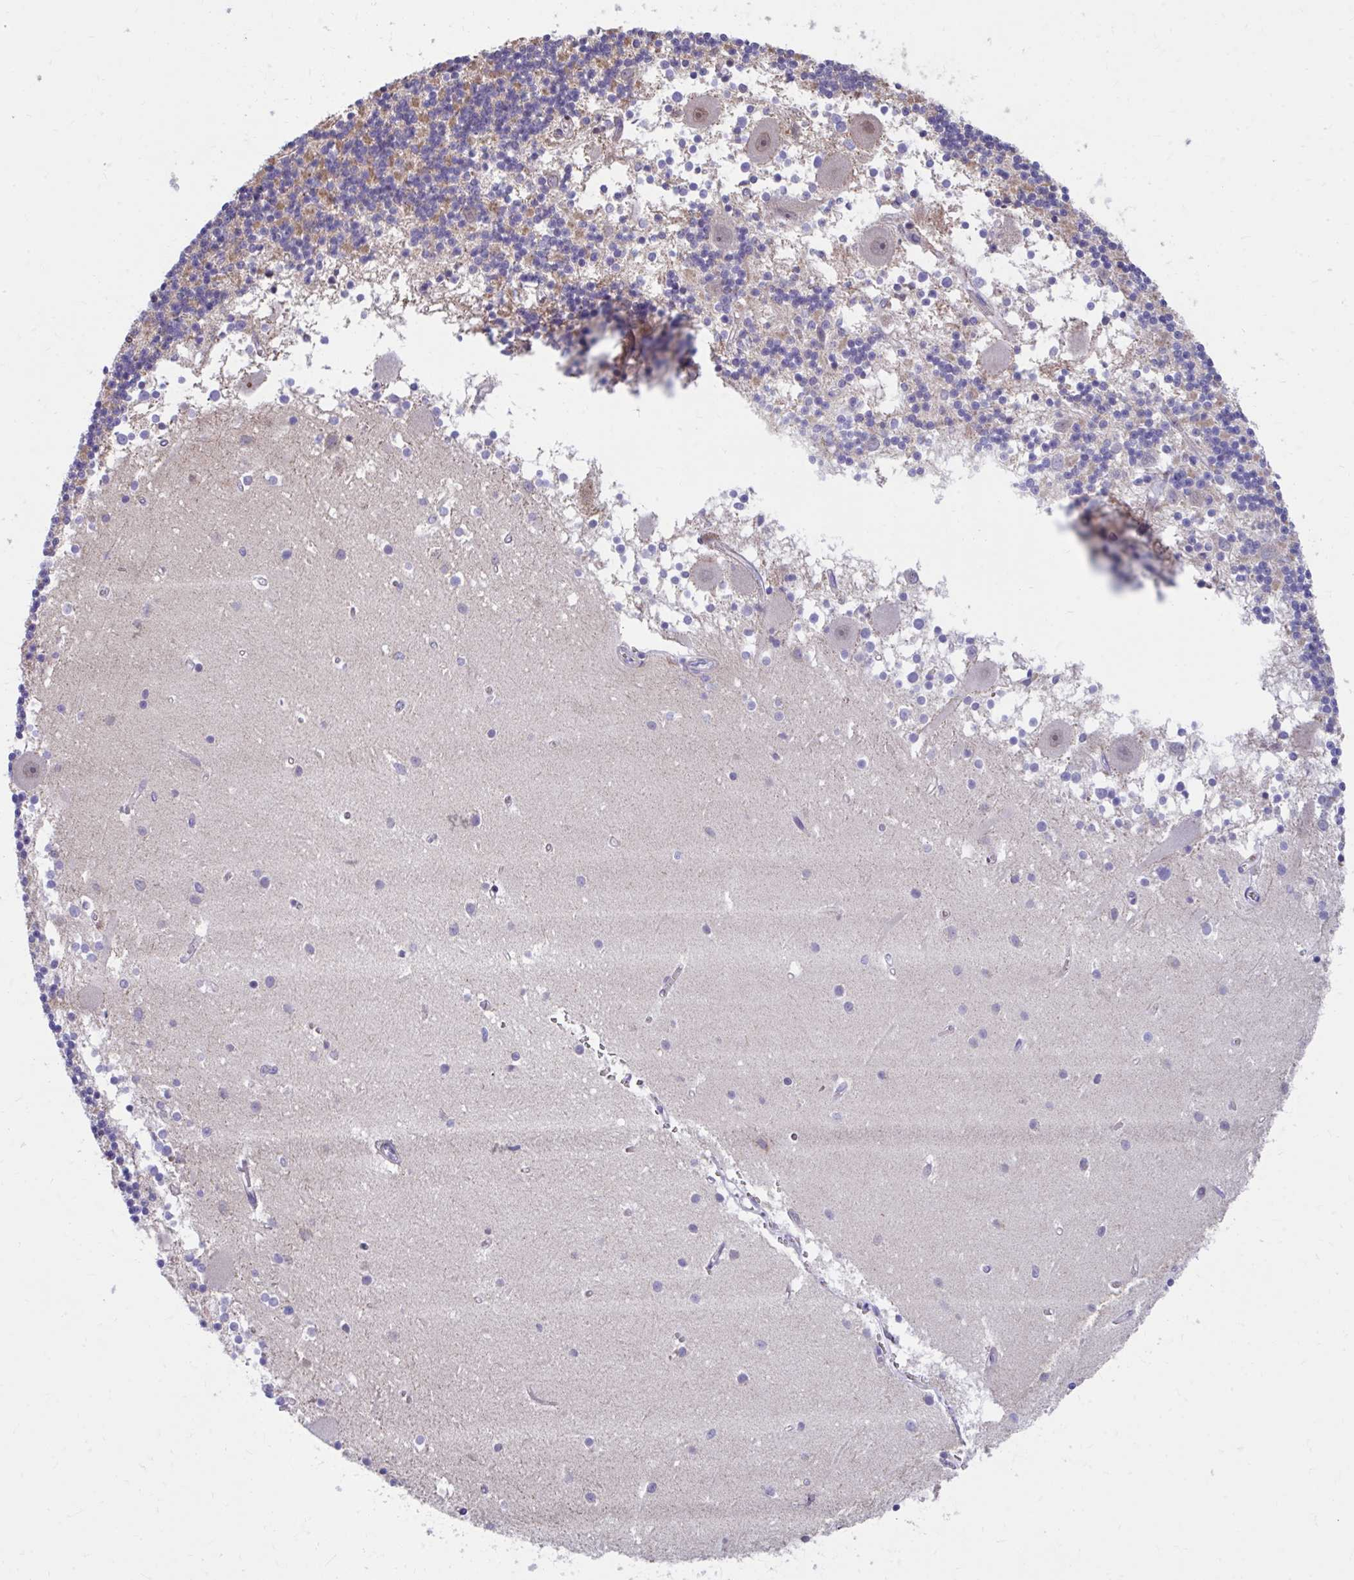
{"staining": {"intensity": "weak", "quantity": "<25%", "location": "cytoplasmic/membranous"}, "tissue": "cerebellum", "cell_type": "Cells in granular layer", "image_type": "normal", "snomed": [{"axis": "morphology", "description": "Normal tissue, NOS"}, {"axis": "topography", "description": "Cerebellum"}], "caption": "Benign cerebellum was stained to show a protein in brown. There is no significant expression in cells in granular layer.", "gene": "ZNF778", "patient": {"sex": "male", "age": 54}}